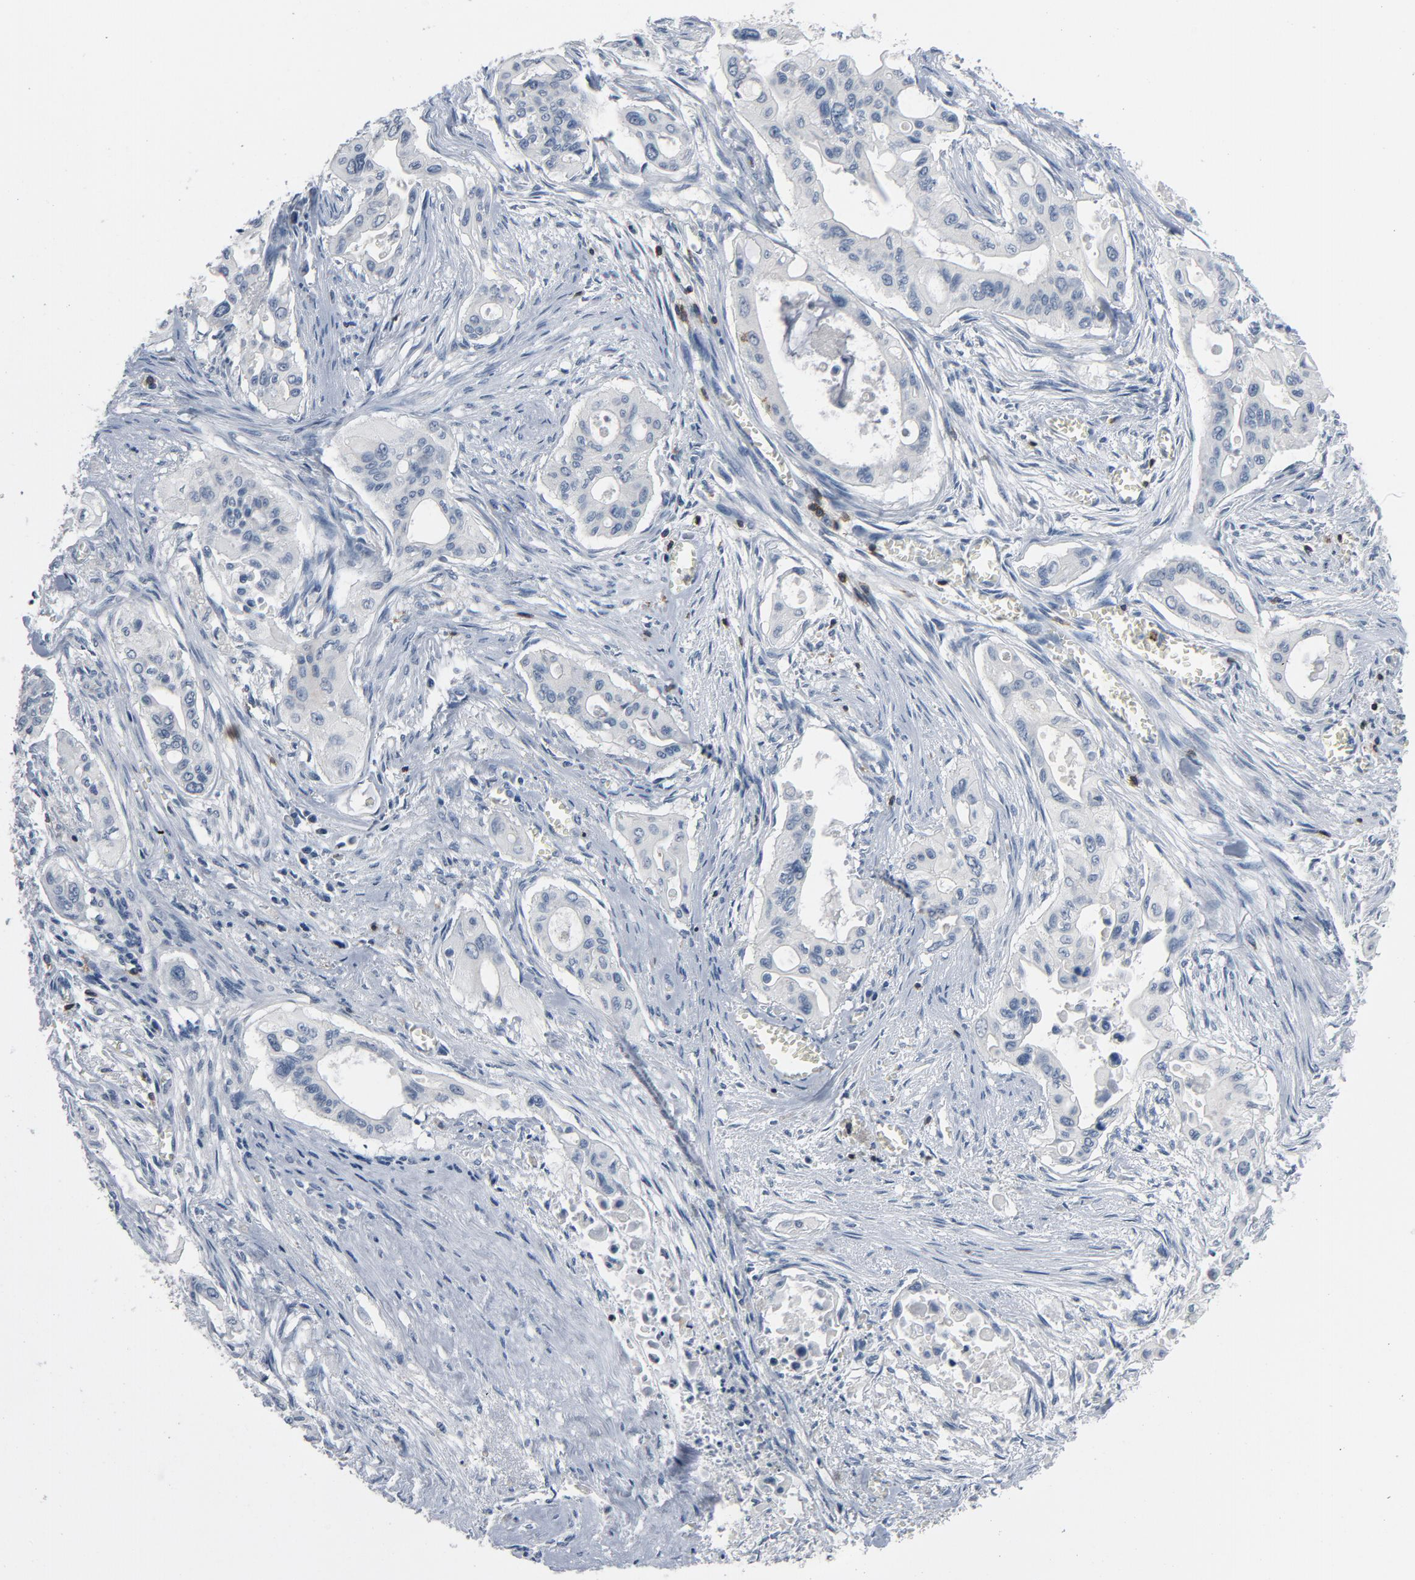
{"staining": {"intensity": "negative", "quantity": "none", "location": "none"}, "tissue": "pancreatic cancer", "cell_type": "Tumor cells", "image_type": "cancer", "snomed": [{"axis": "morphology", "description": "Adenocarcinoma, NOS"}, {"axis": "topography", "description": "Pancreas"}], "caption": "Immunohistochemical staining of human adenocarcinoma (pancreatic) demonstrates no significant expression in tumor cells.", "gene": "LCK", "patient": {"sex": "male", "age": 77}}